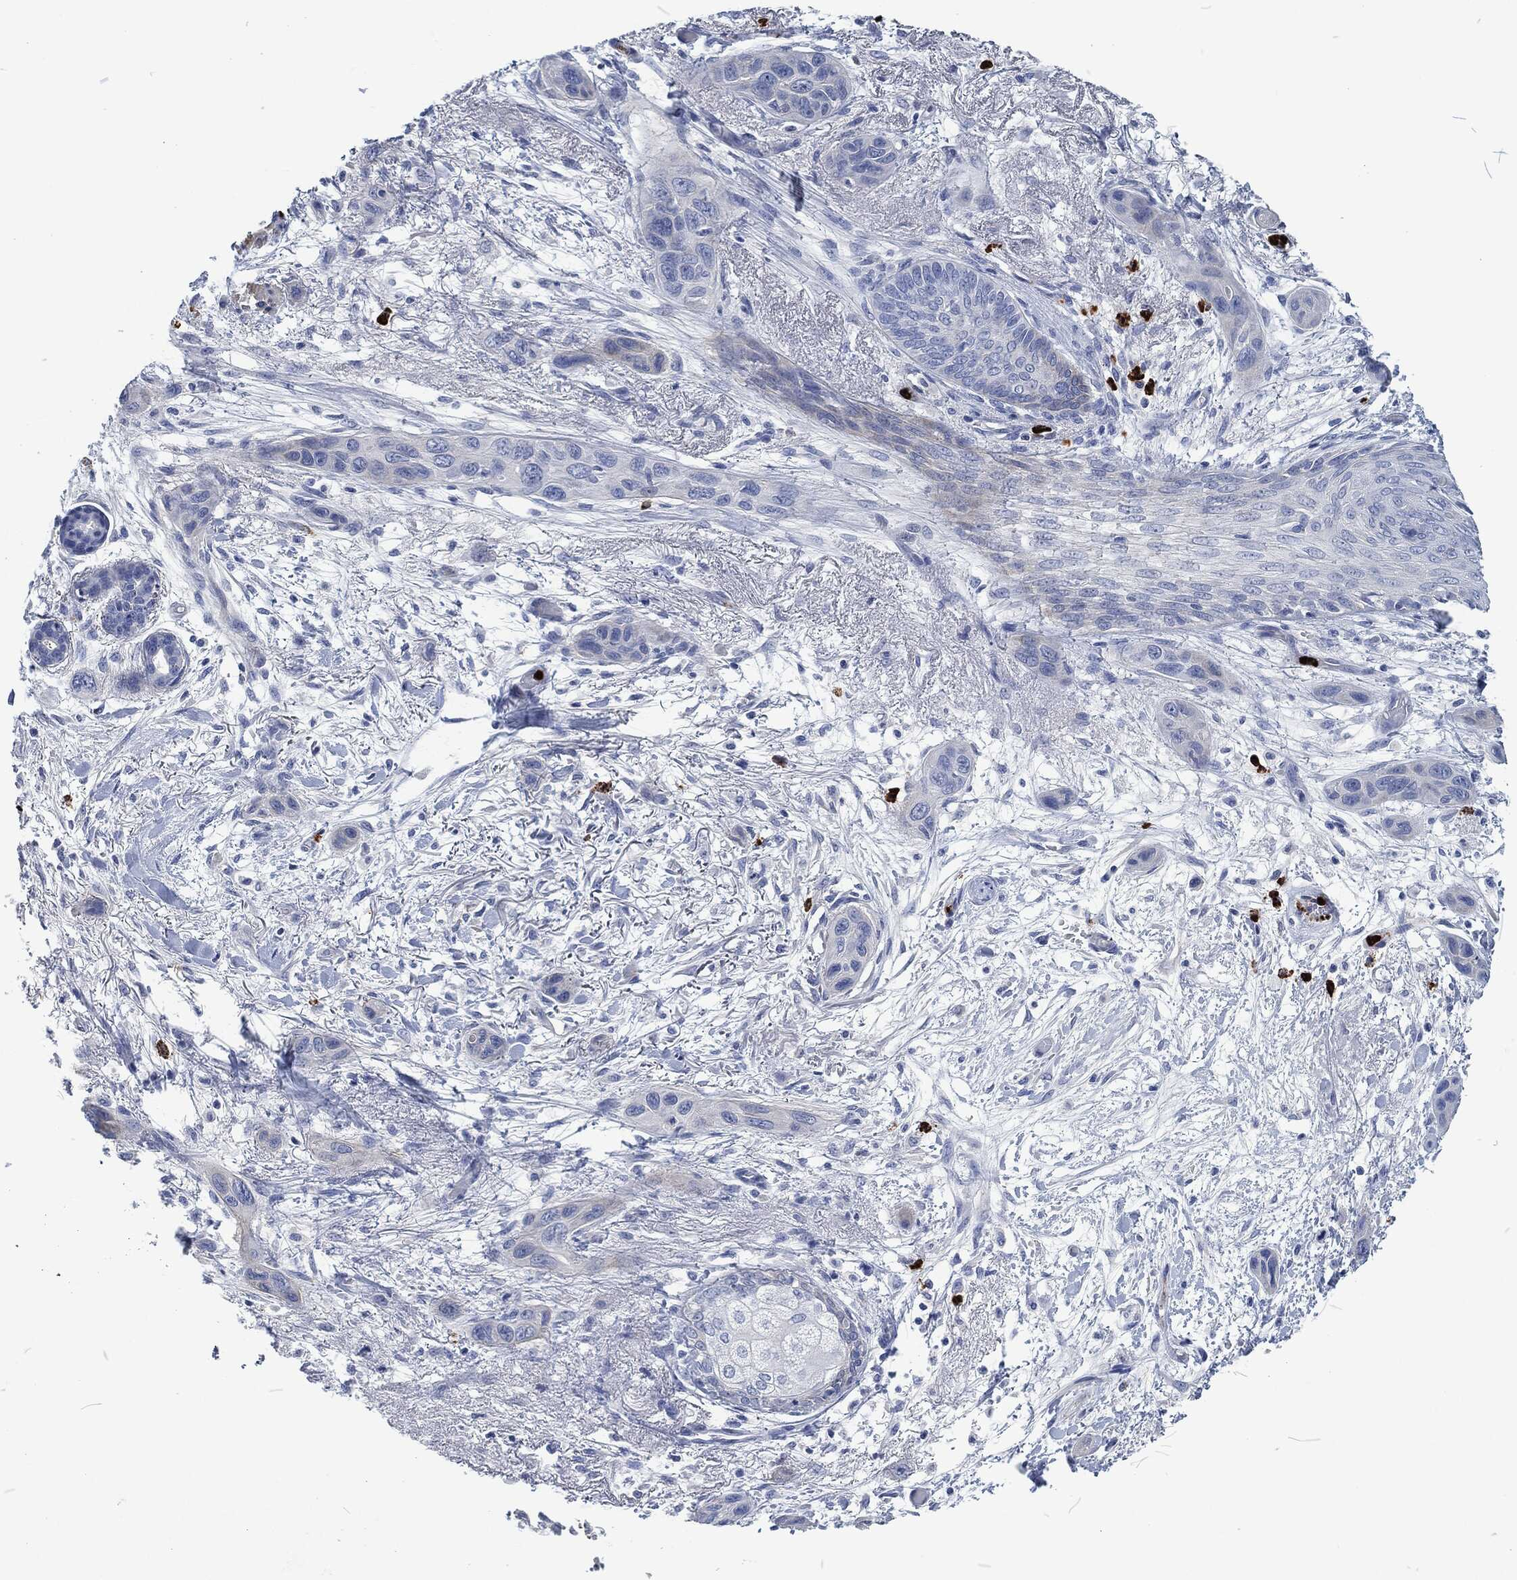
{"staining": {"intensity": "negative", "quantity": "none", "location": "none"}, "tissue": "skin cancer", "cell_type": "Tumor cells", "image_type": "cancer", "snomed": [{"axis": "morphology", "description": "Squamous cell carcinoma, NOS"}, {"axis": "topography", "description": "Skin"}], "caption": "Tumor cells are negative for protein expression in human skin cancer (squamous cell carcinoma).", "gene": "MPO", "patient": {"sex": "male", "age": 79}}